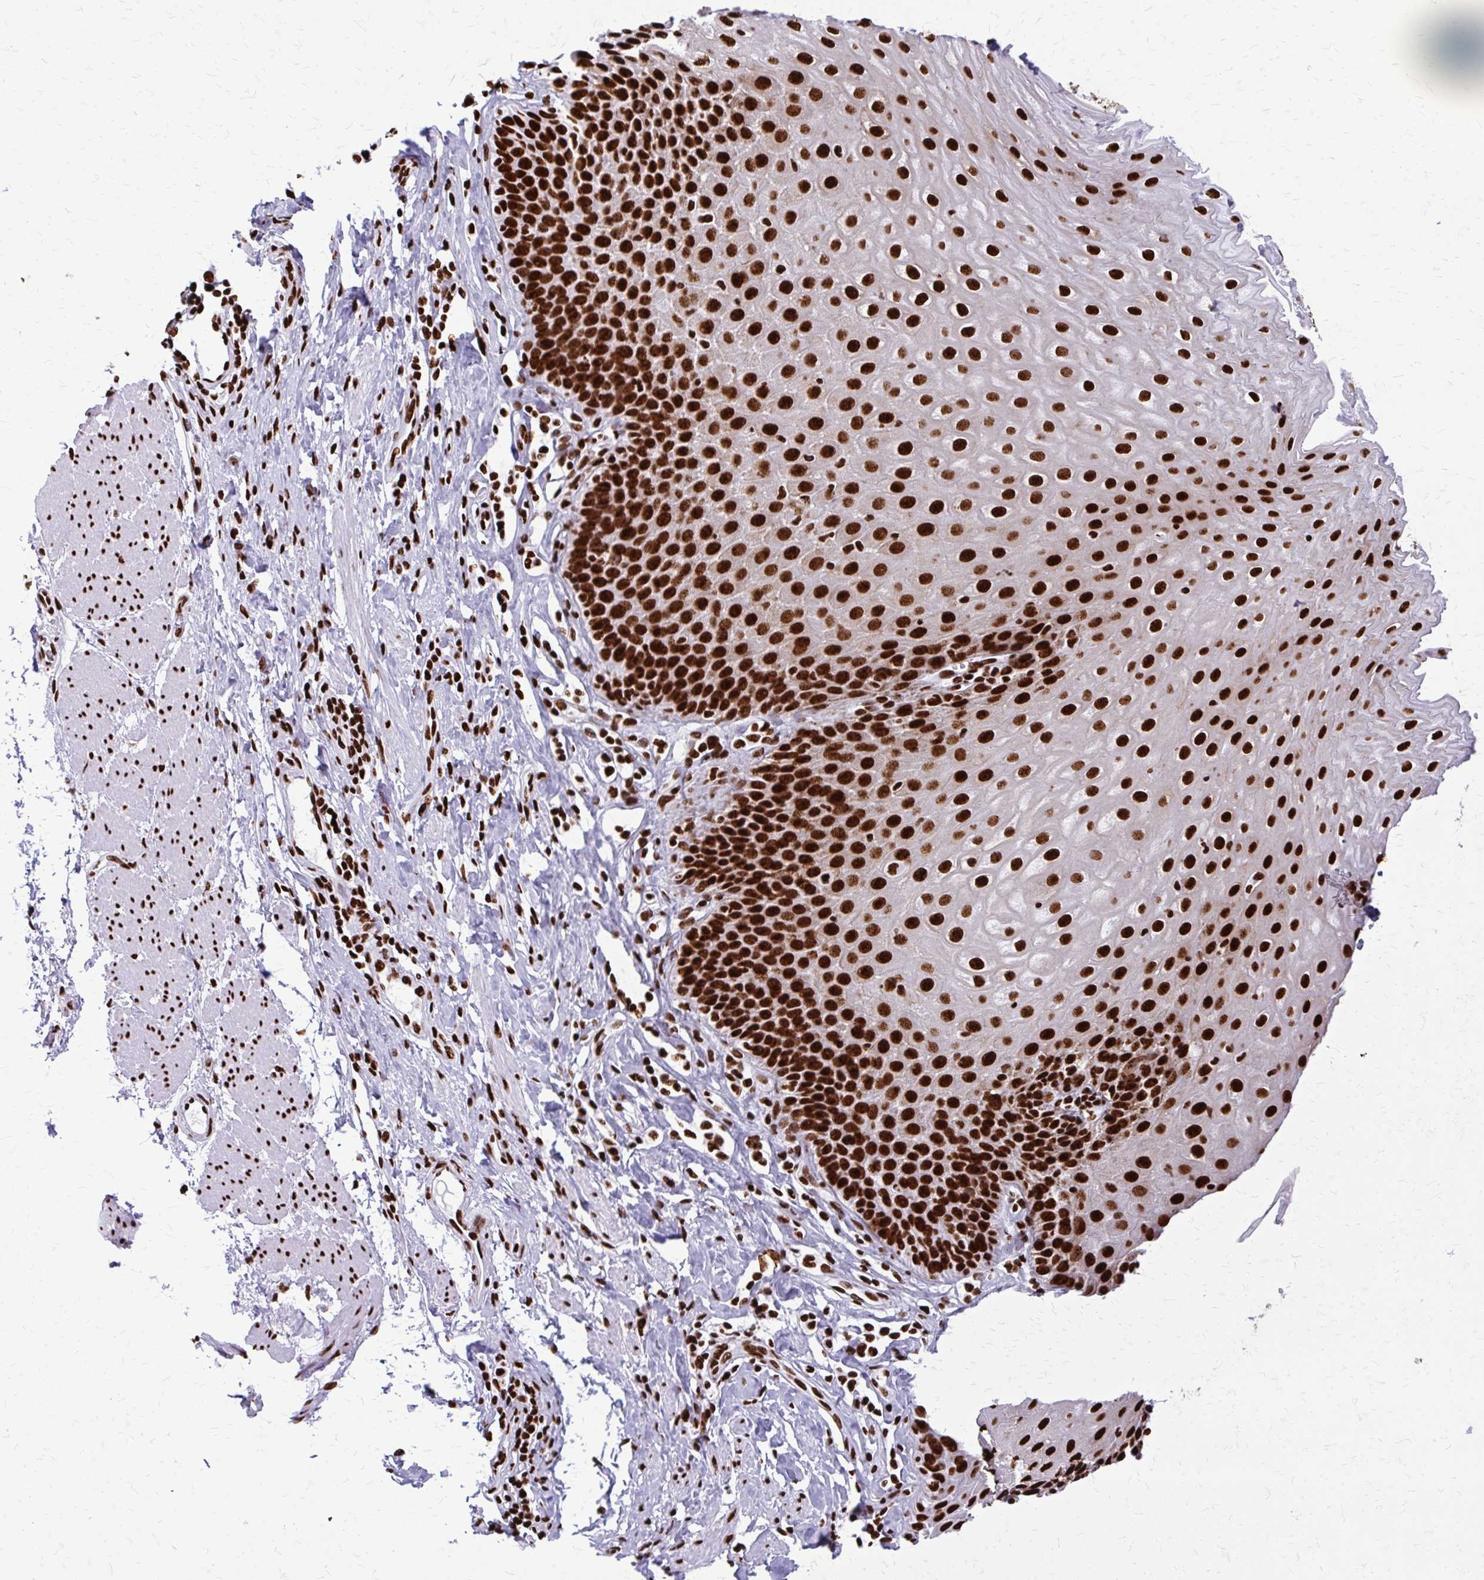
{"staining": {"intensity": "strong", "quantity": ">75%", "location": "nuclear"}, "tissue": "esophagus", "cell_type": "Squamous epithelial cells", "image_type": "normal", "snomed": [{"axis": "morphology", "description": "Normal tissue, NOS"}, {"axis": "topography", "description": "Esophagus"}], "caption": "A brown stain shows strong nuclear positivity of a protein in squamous epithelial cells of normal esophagus.", "gene": "SFPQ", "patient": {"sex": "female", "age": 61}}